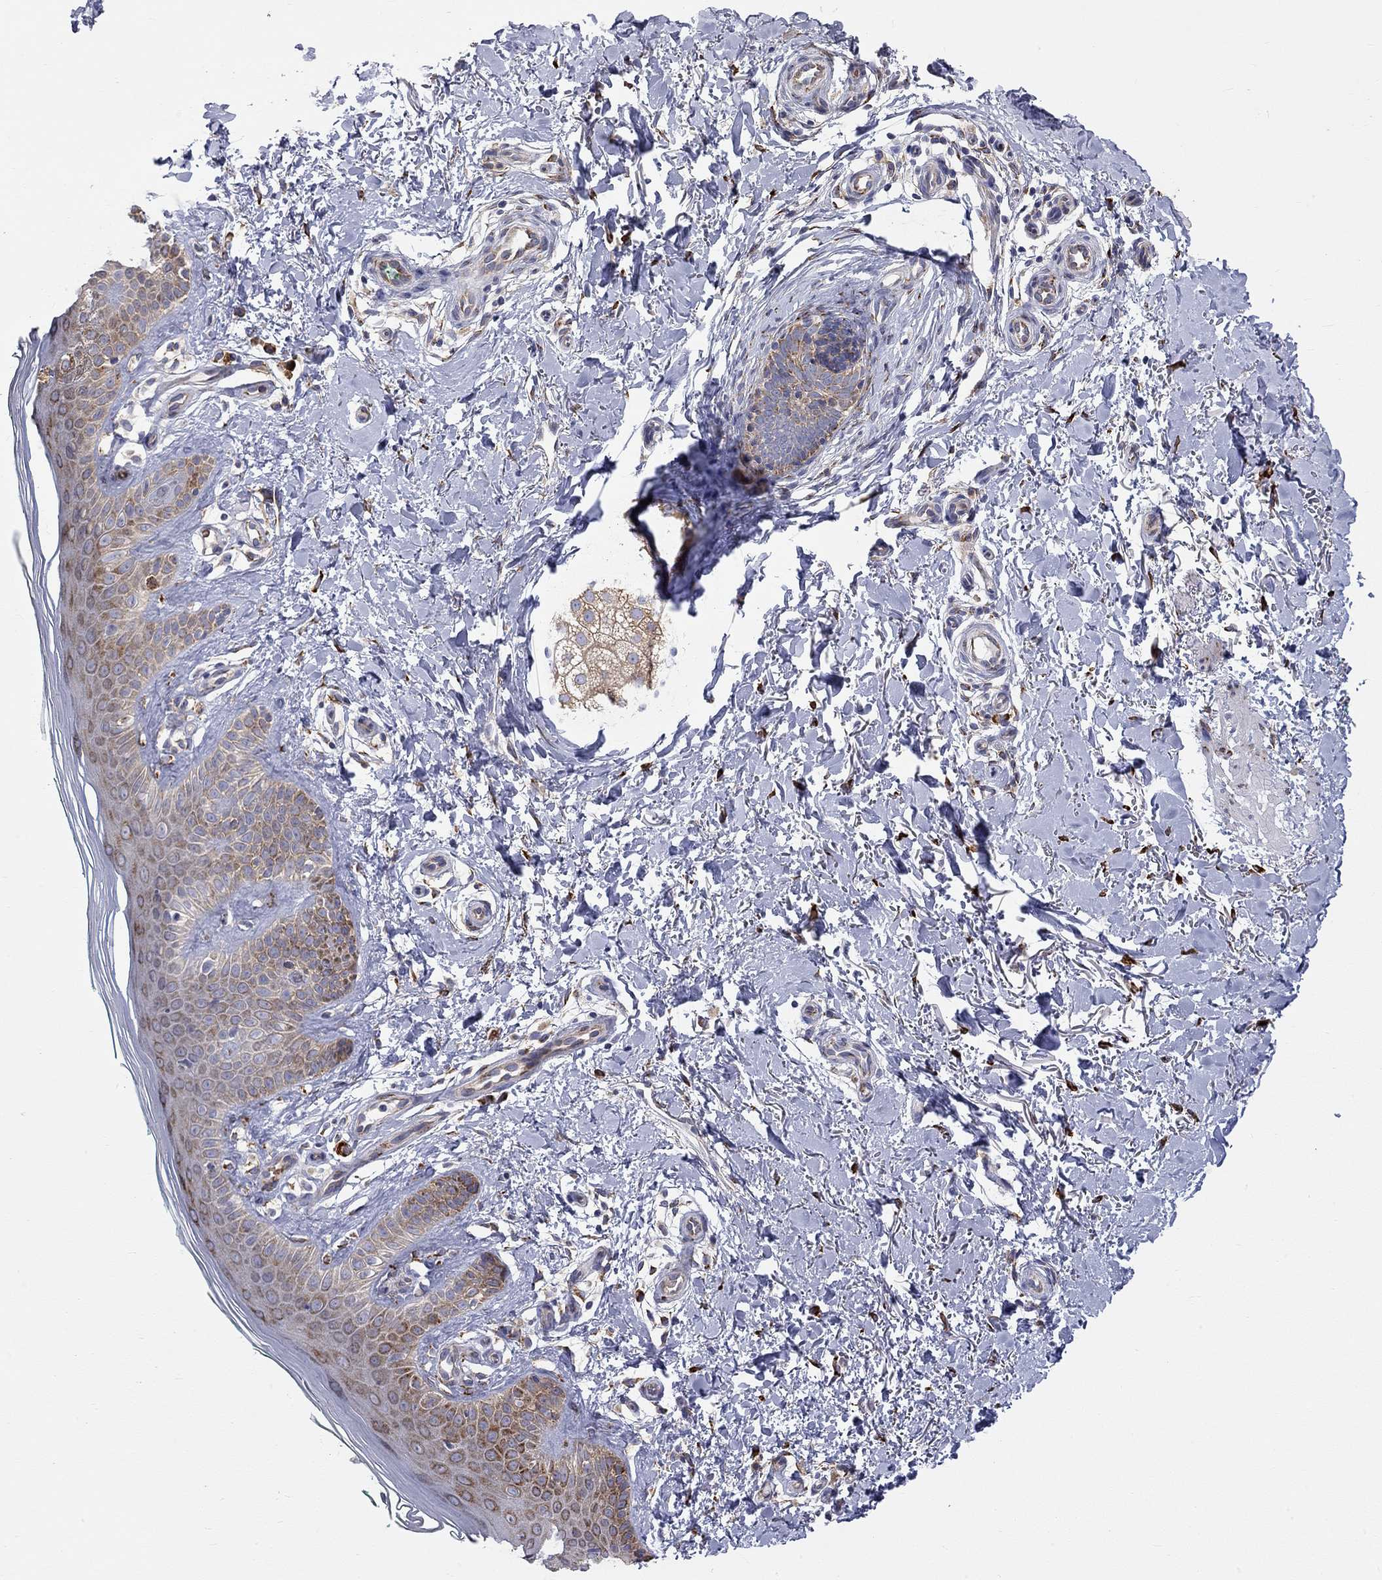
{"staining": {"intensity": "negative", "quantity": "none", "location": "none"}, "tissue": "skin", "cell_type": "Fibroblasts", "image_type": "normal", "snomed": [{"axis": "morphology", "description": "Normal tissue, NOS"}, {"axis": "morphology", "description": "Inflammation, NOS"}, {"axis": "morphology", "description": "Fibrosis, NOS"}, {"axis": "topography", "description": "Skin"}], "caption": "There is no significant positivity in fibroblasts of skin. The staining was performed using DAB to visualize the protein expression in brown, while the nuclei were stained in blue with hematoxylin (Magnification: 20x).", "gene": "CASTOR1", "patient": {"sex": "male", "age": 71}}